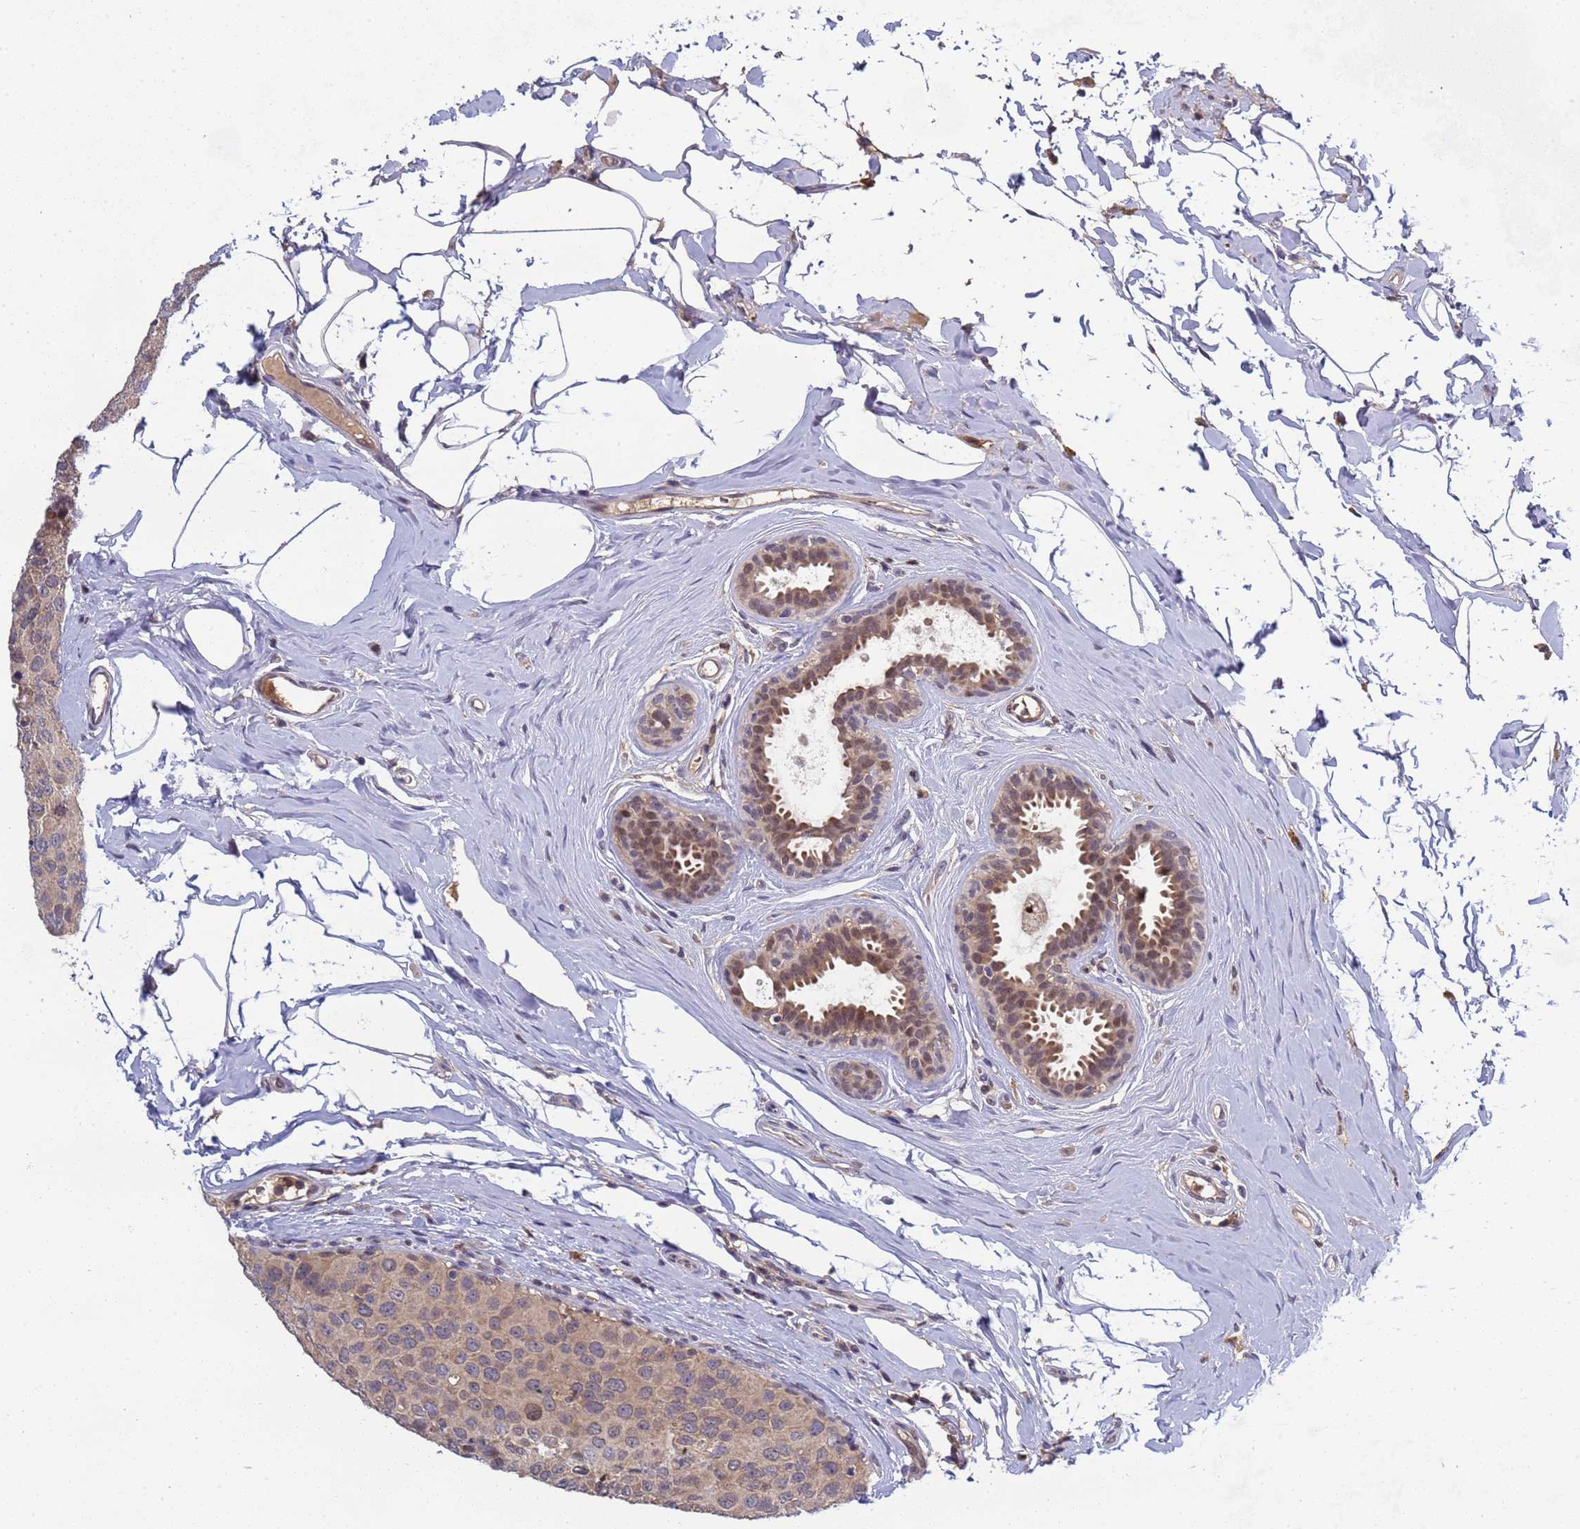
{"staining": {"intensity": "negative", "quantity": "none", "location": "none"}, "tissue": "breast cancer", "cell_type": "Tumor cells", "image_type": "cancer", "snomed": [{"axis": "morphology", "description": "Duct carcinoma"}, {"axis": "topography", "description": "Breast"}], "caption": "Immunohistochemical staining of human breast invasive ductal carcinoma exhibits no significant expression in tumor cells.", "gene": "CD53", "patient": {"sex": "female", "age": 55}}